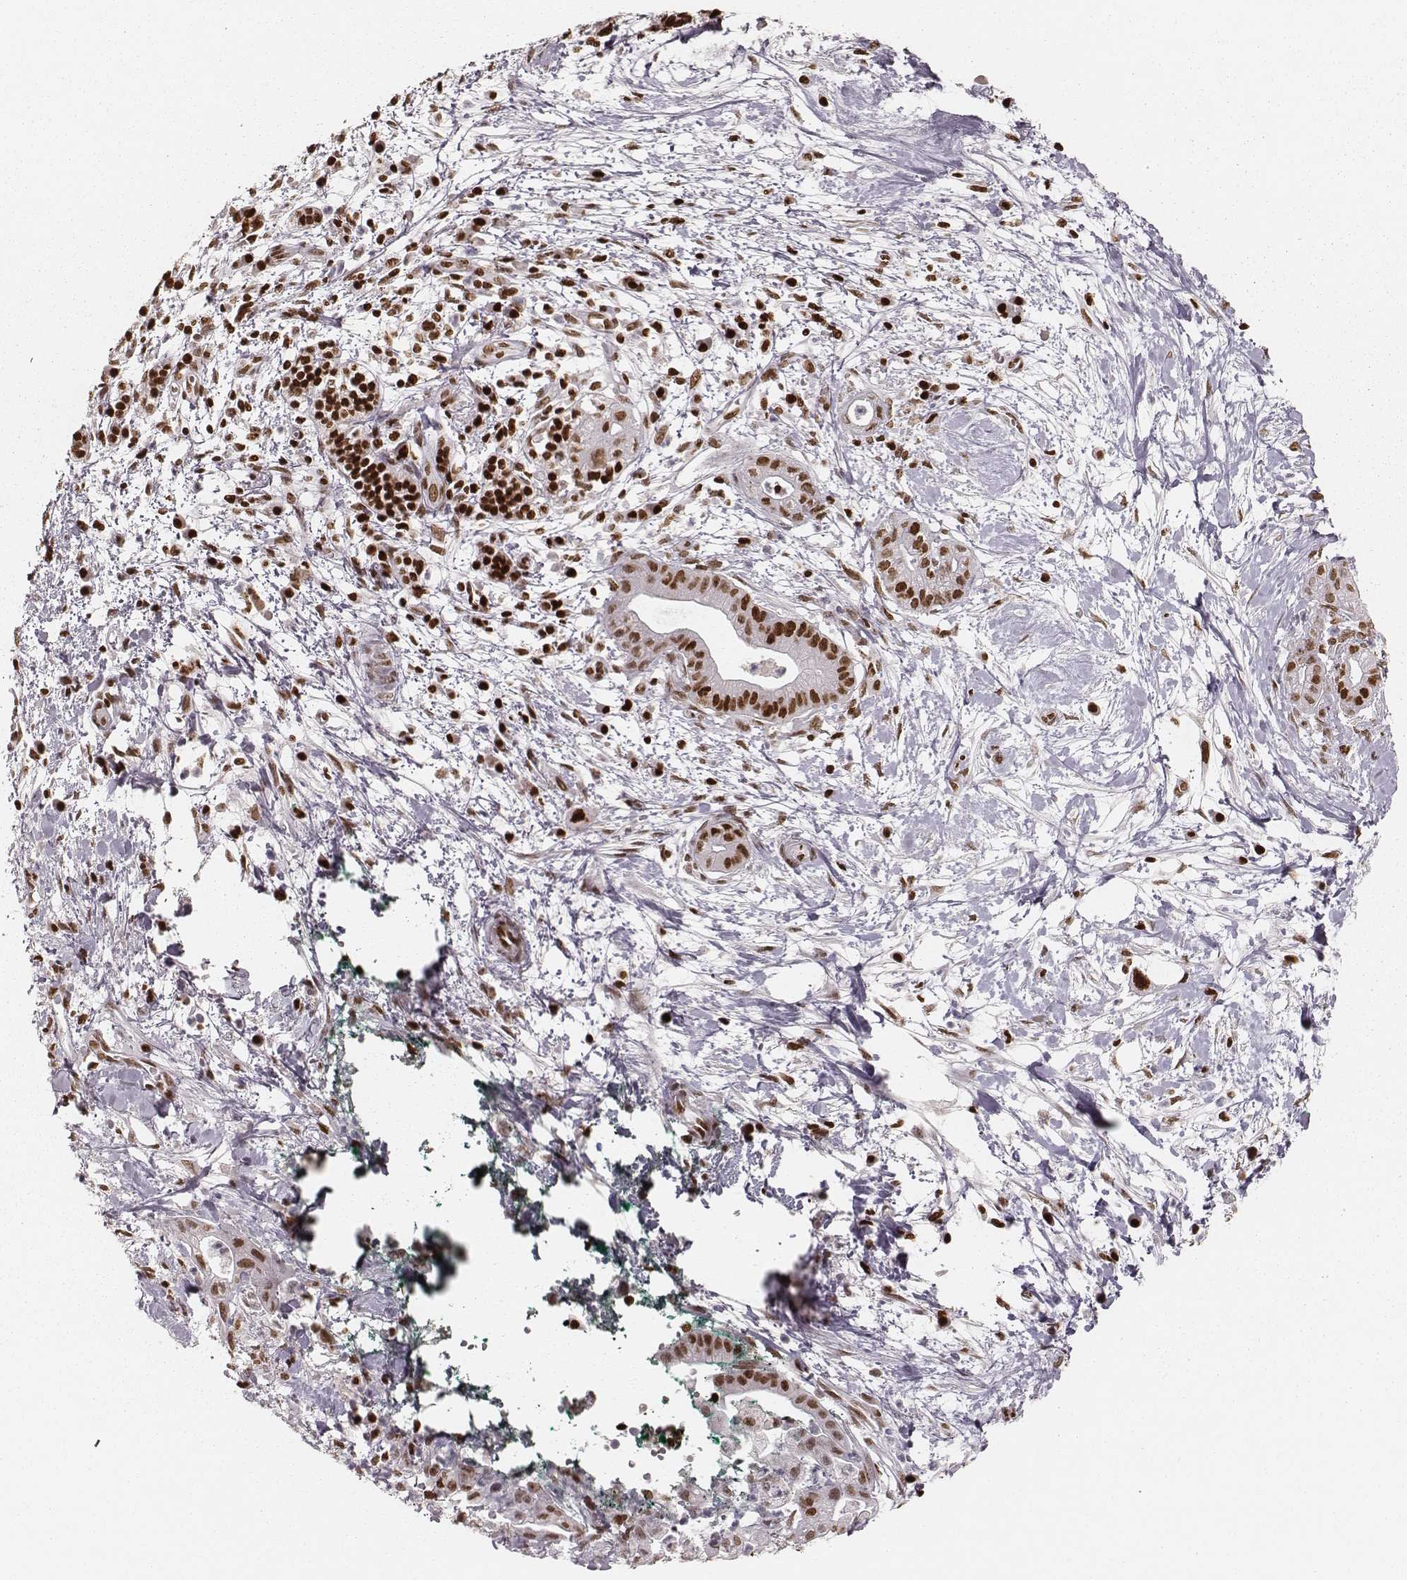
{"staining": {"intensity": "strong", "quantity": ">75%", "location": "nuclear"}, "tissue": "pancreatic cancer", "cell_type": "Tumor cells", "image_type": "cancer", "snomed": [{"axis": "morphology", "description": "Normal tissue, NOS"}, {"axis": "morphology", "description": "Adenocarcinoma, NOS"}, {"axis": "topography", "description": "Lymph node"}, {"axis": "topography", "description": "Pancreas"}], "caption": "This histopathology image exhibits immunohistochemistry (IHC) staining of human pancreatic cancer, with high strong nuclear expression in about >75% of tumor cells.", "gene": "PARP1", "patient": {"sex": "female", "age": 58}}